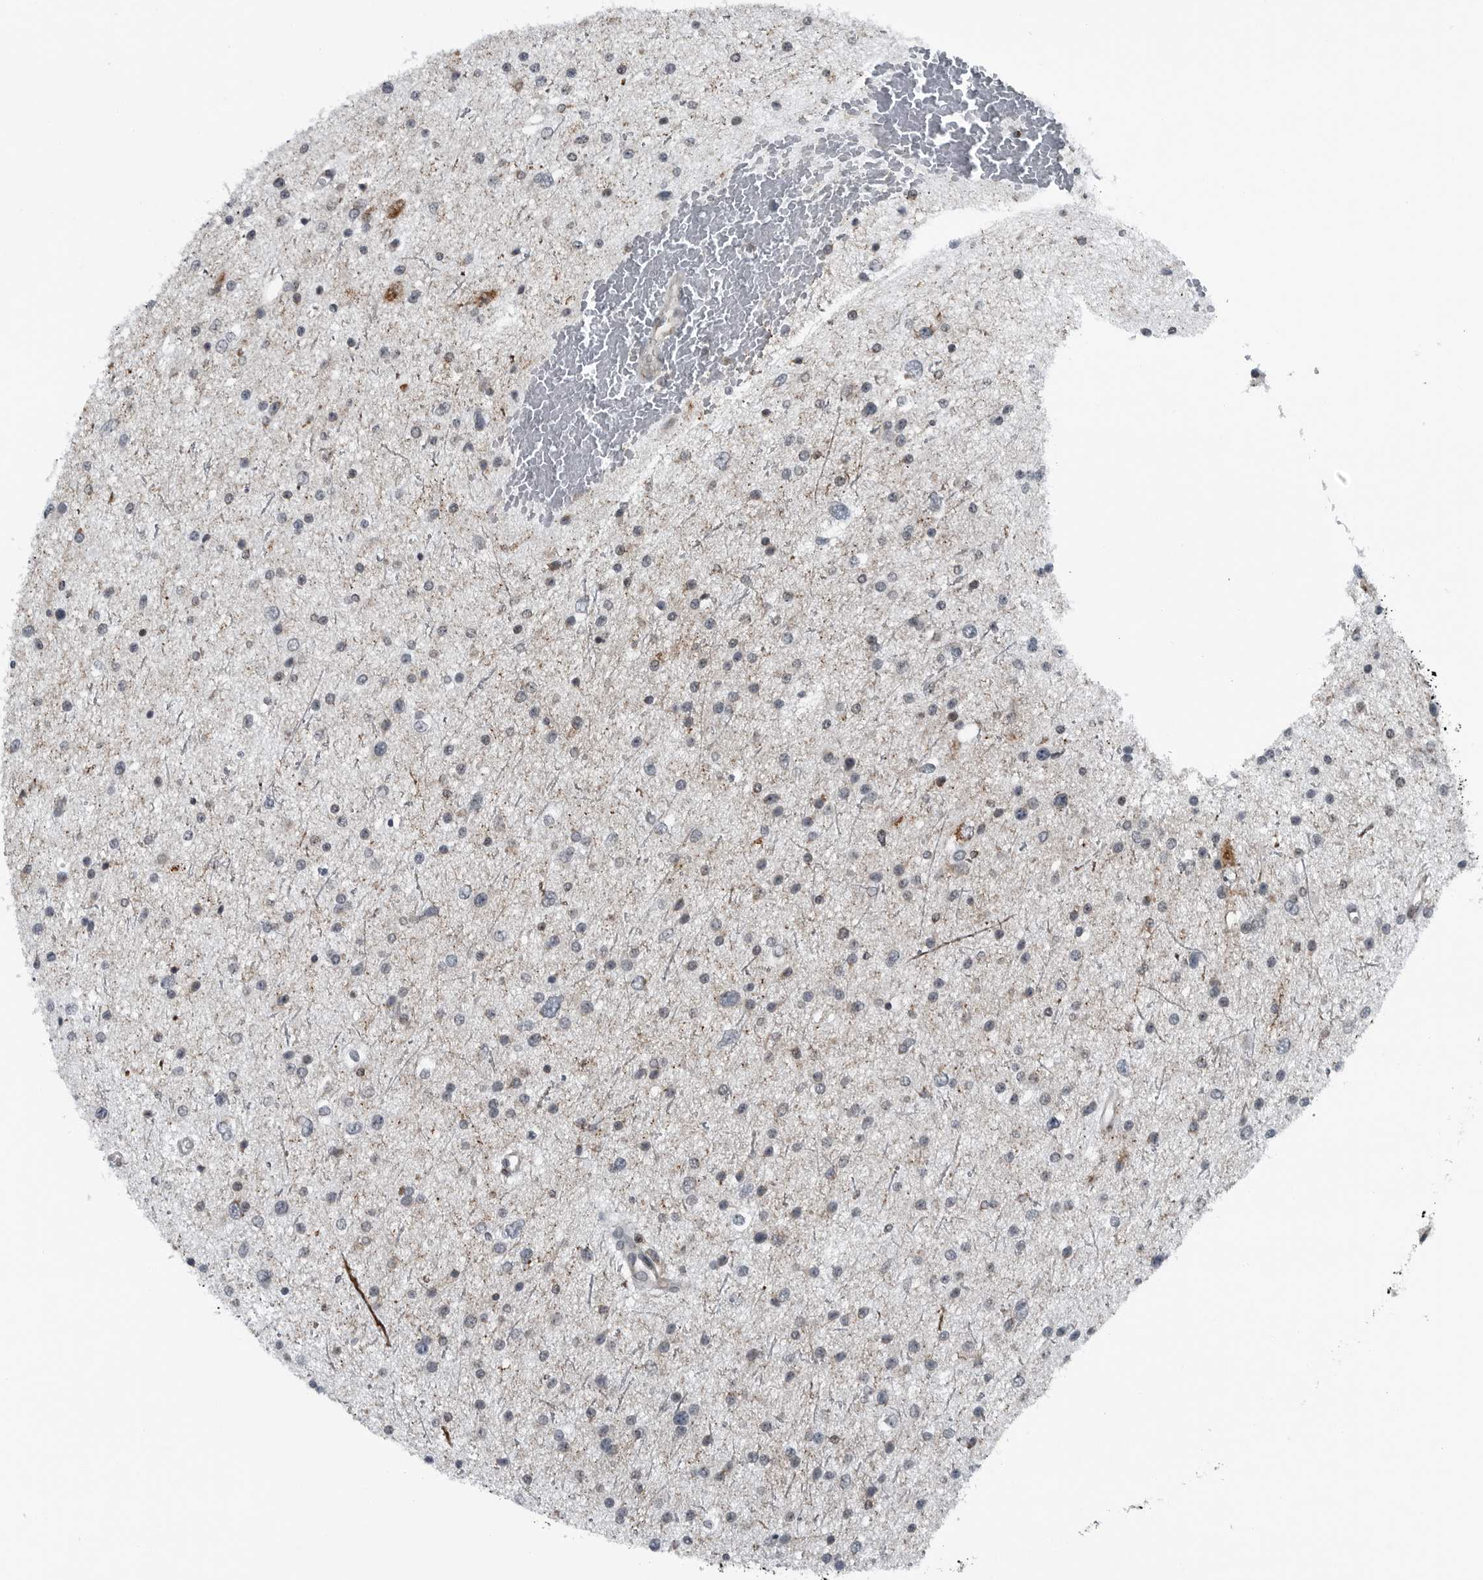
{"staining": {"intensity": "negative", "quantity": "none", "location": "none"}, "tissue": "glioma", "cell_type": "Tumor cells", "image_type": "cancer", "snomed": [{"axis": "morphology", "description": "Glioma, malignant, Low grade"}, {"axis": "topography", "description": "Brain"}], "caption": "Tumor cells are negative for protein expression in human glioma.", "gene": "GAK", "patient": {"sex": "female", "age": 37}}